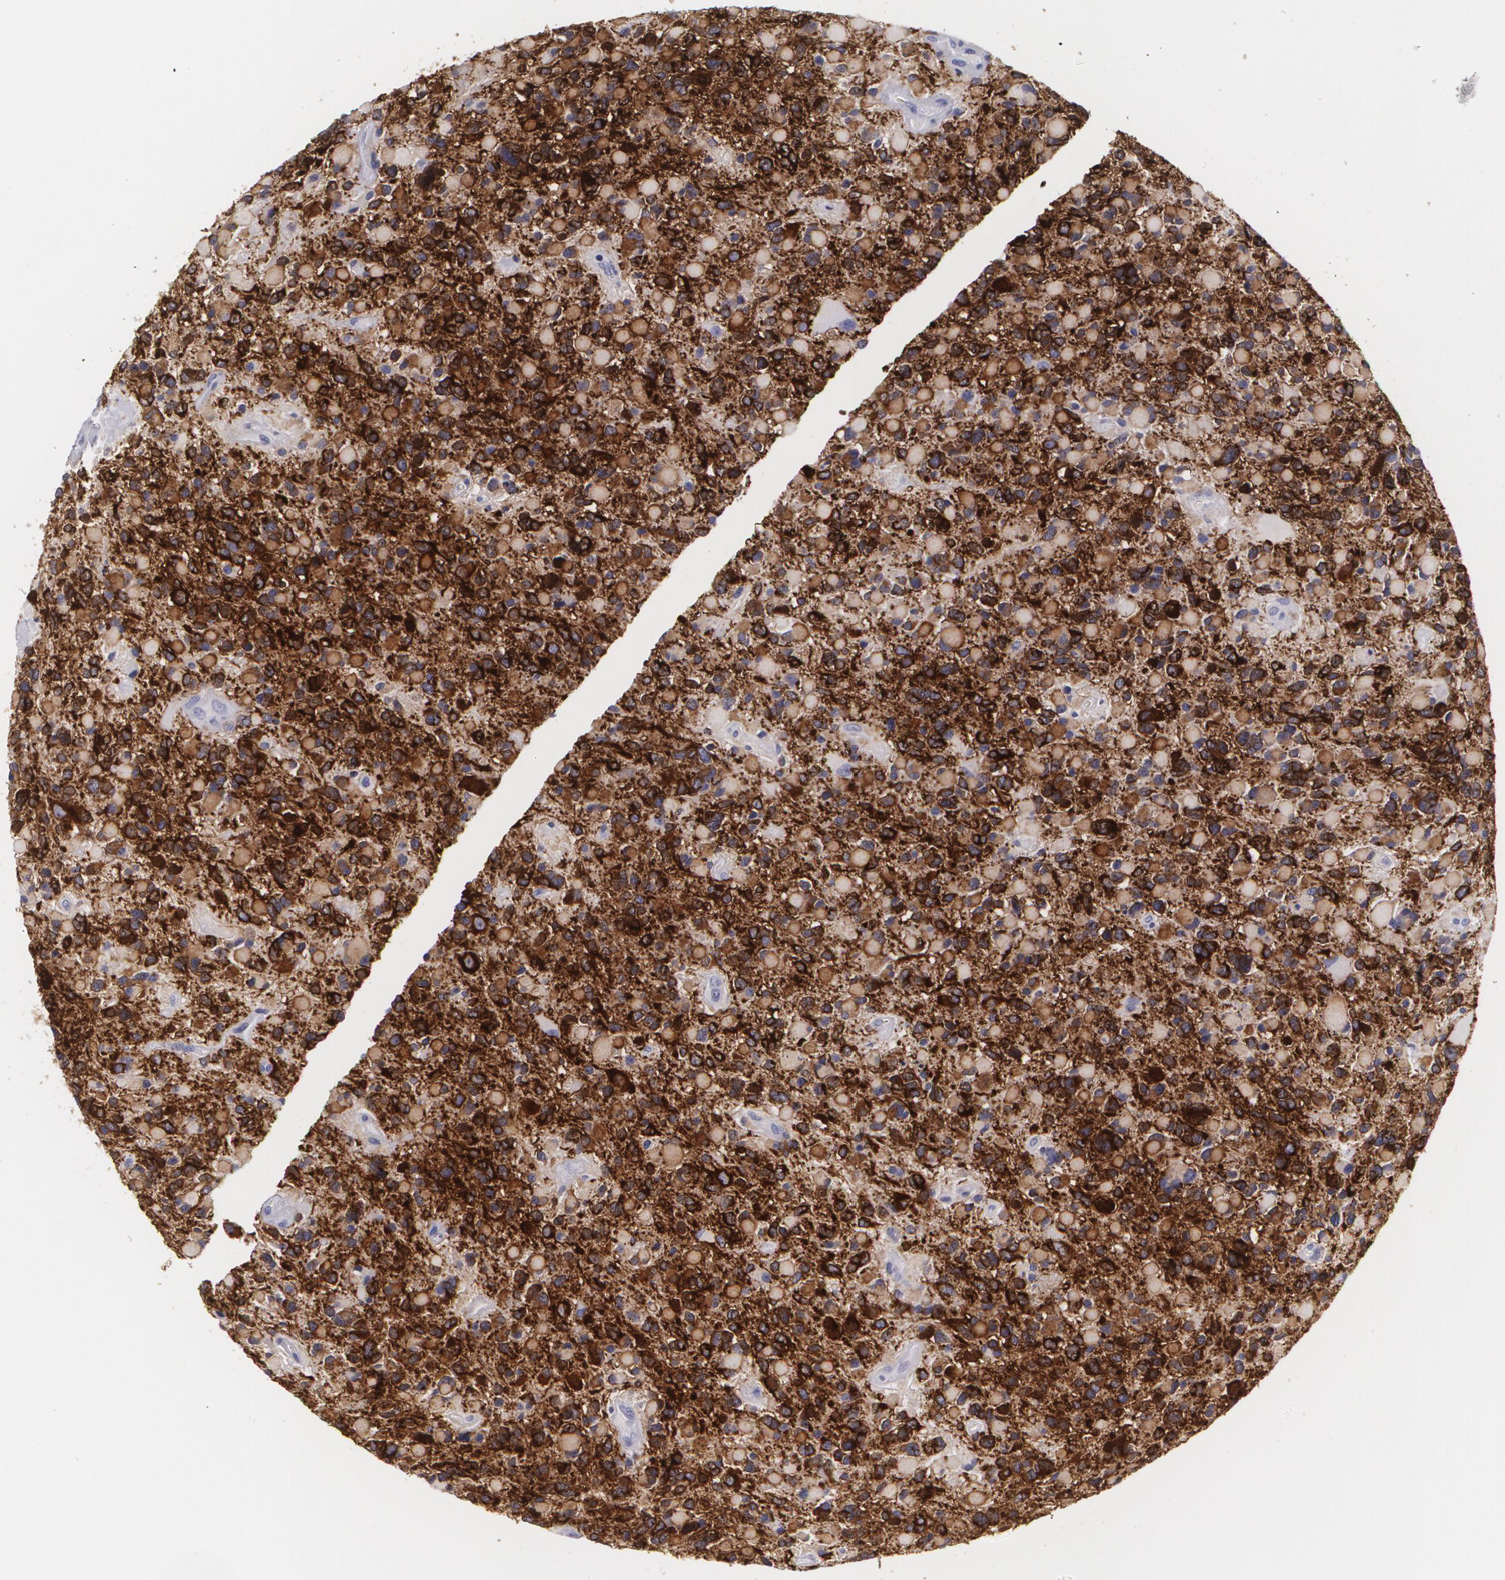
{"staining": {"intensity": "strong", "quantity": ">75%", "location": "cytoplasmic/membranous"}, "tissue": "glioma", "cell_type": "Tumor cells", "image_type": "cancer", "snomed": [{"axis": "morphology", "description": "Glioma, malignant, High grade"}, {"axis": "topography", "description": "Brain"}], "caption": "Protein staining displays strong cytoplasmic/membranous staining in about >75% of tumor cells in glioma. The protein of interest is shown in brown color, while the nuclei are stained blue.", "gene": "MAP2", "patient": {"sex": "female", "age": 37}}